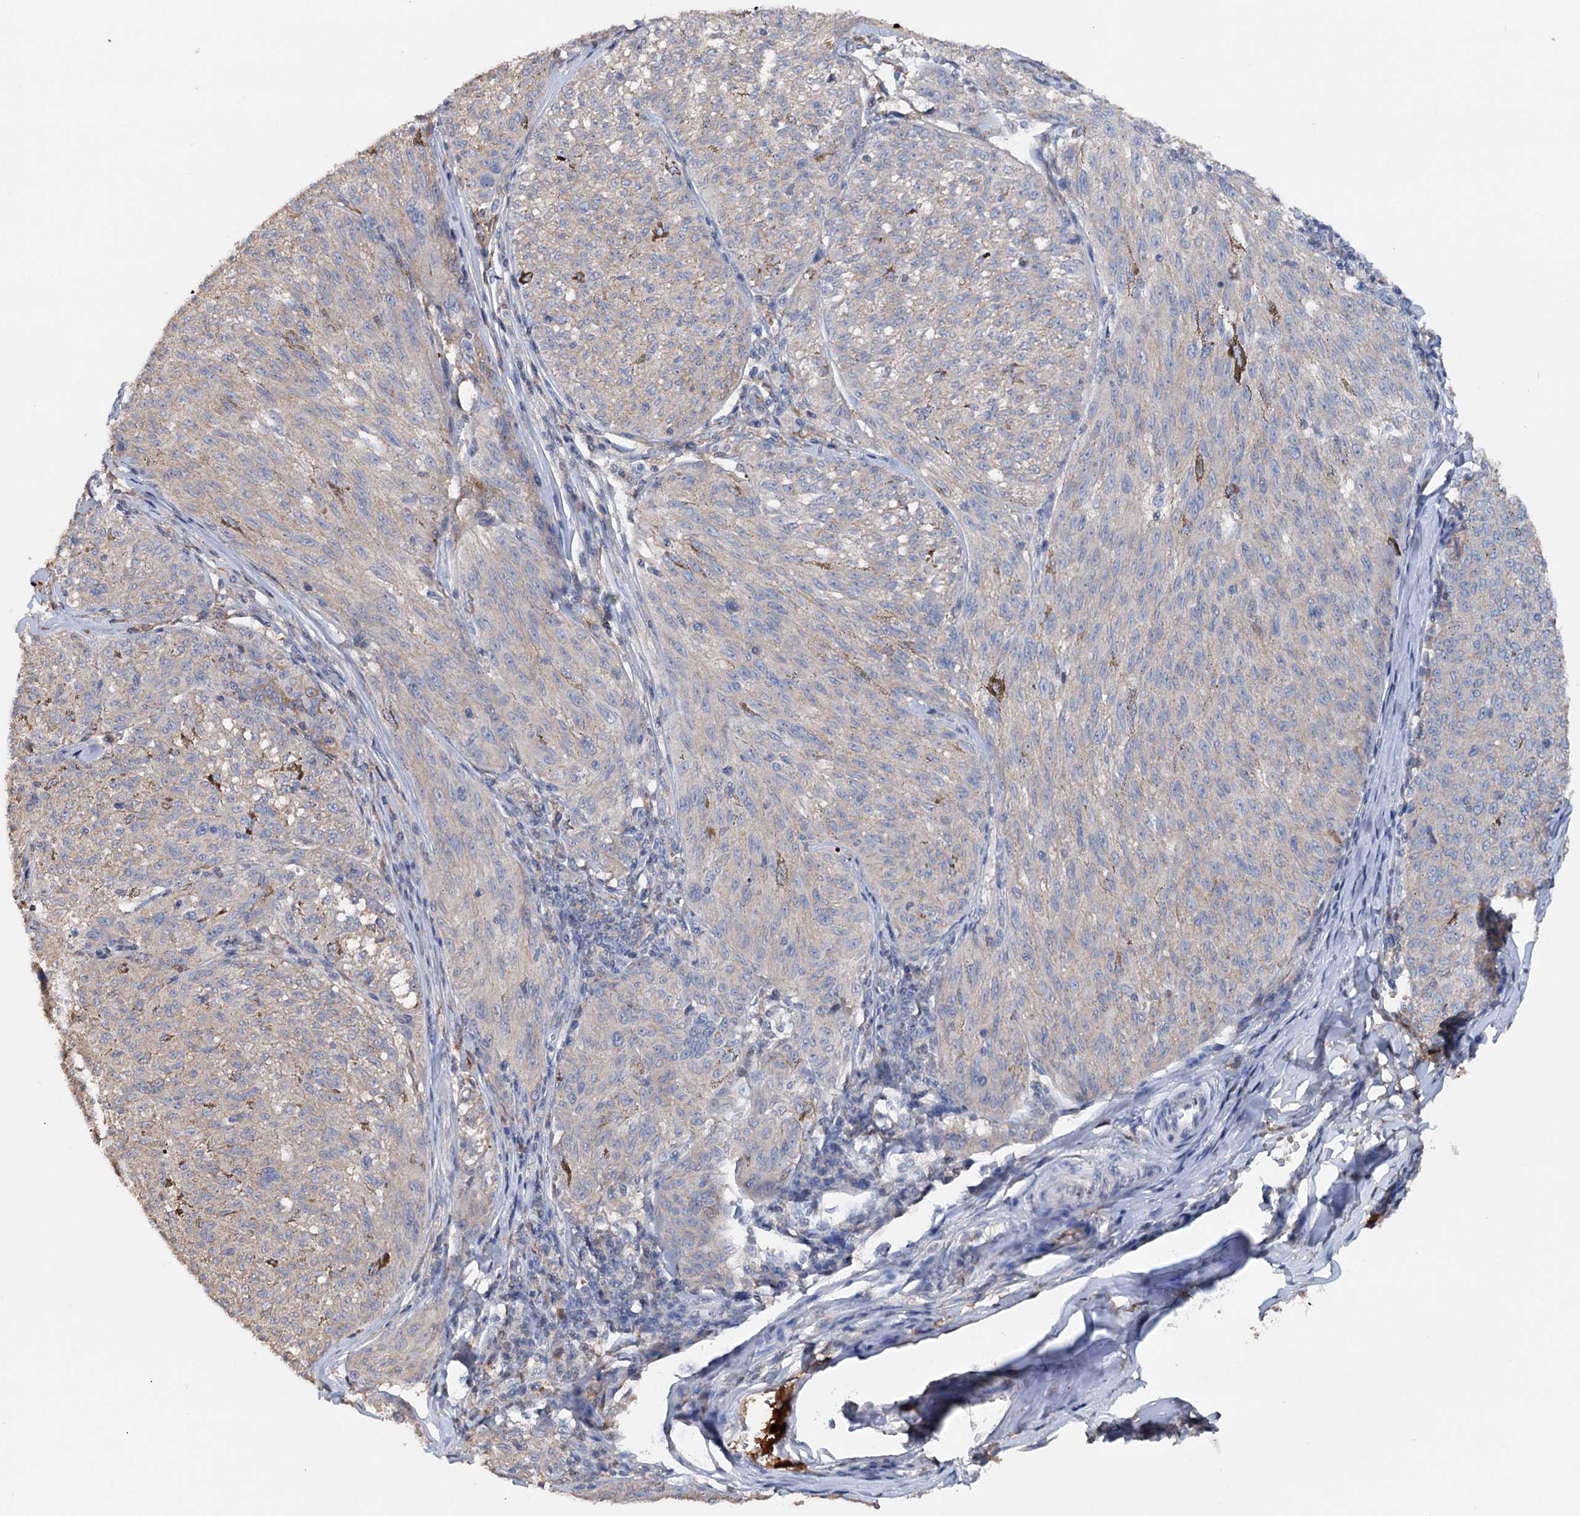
{"staining": {"intensity": "weak", "quantity": "<25%", "location": "cytoplasmic/membranous"}, "tissue": "melanoma", "cell_type": "Tumor cells", "image_type": "cancer", "snomed": [{"axis": "morphology", "description": "Malignant melanoma, NOS"}, {"axis": "topography", "description": "Skin"}], "caption": "Malignant melanoma was stained to show a protein in brown. There is no significant expression in tumor cells.", "gene": "ARL13A", "patient": {"sex": "female", "age": 72}}